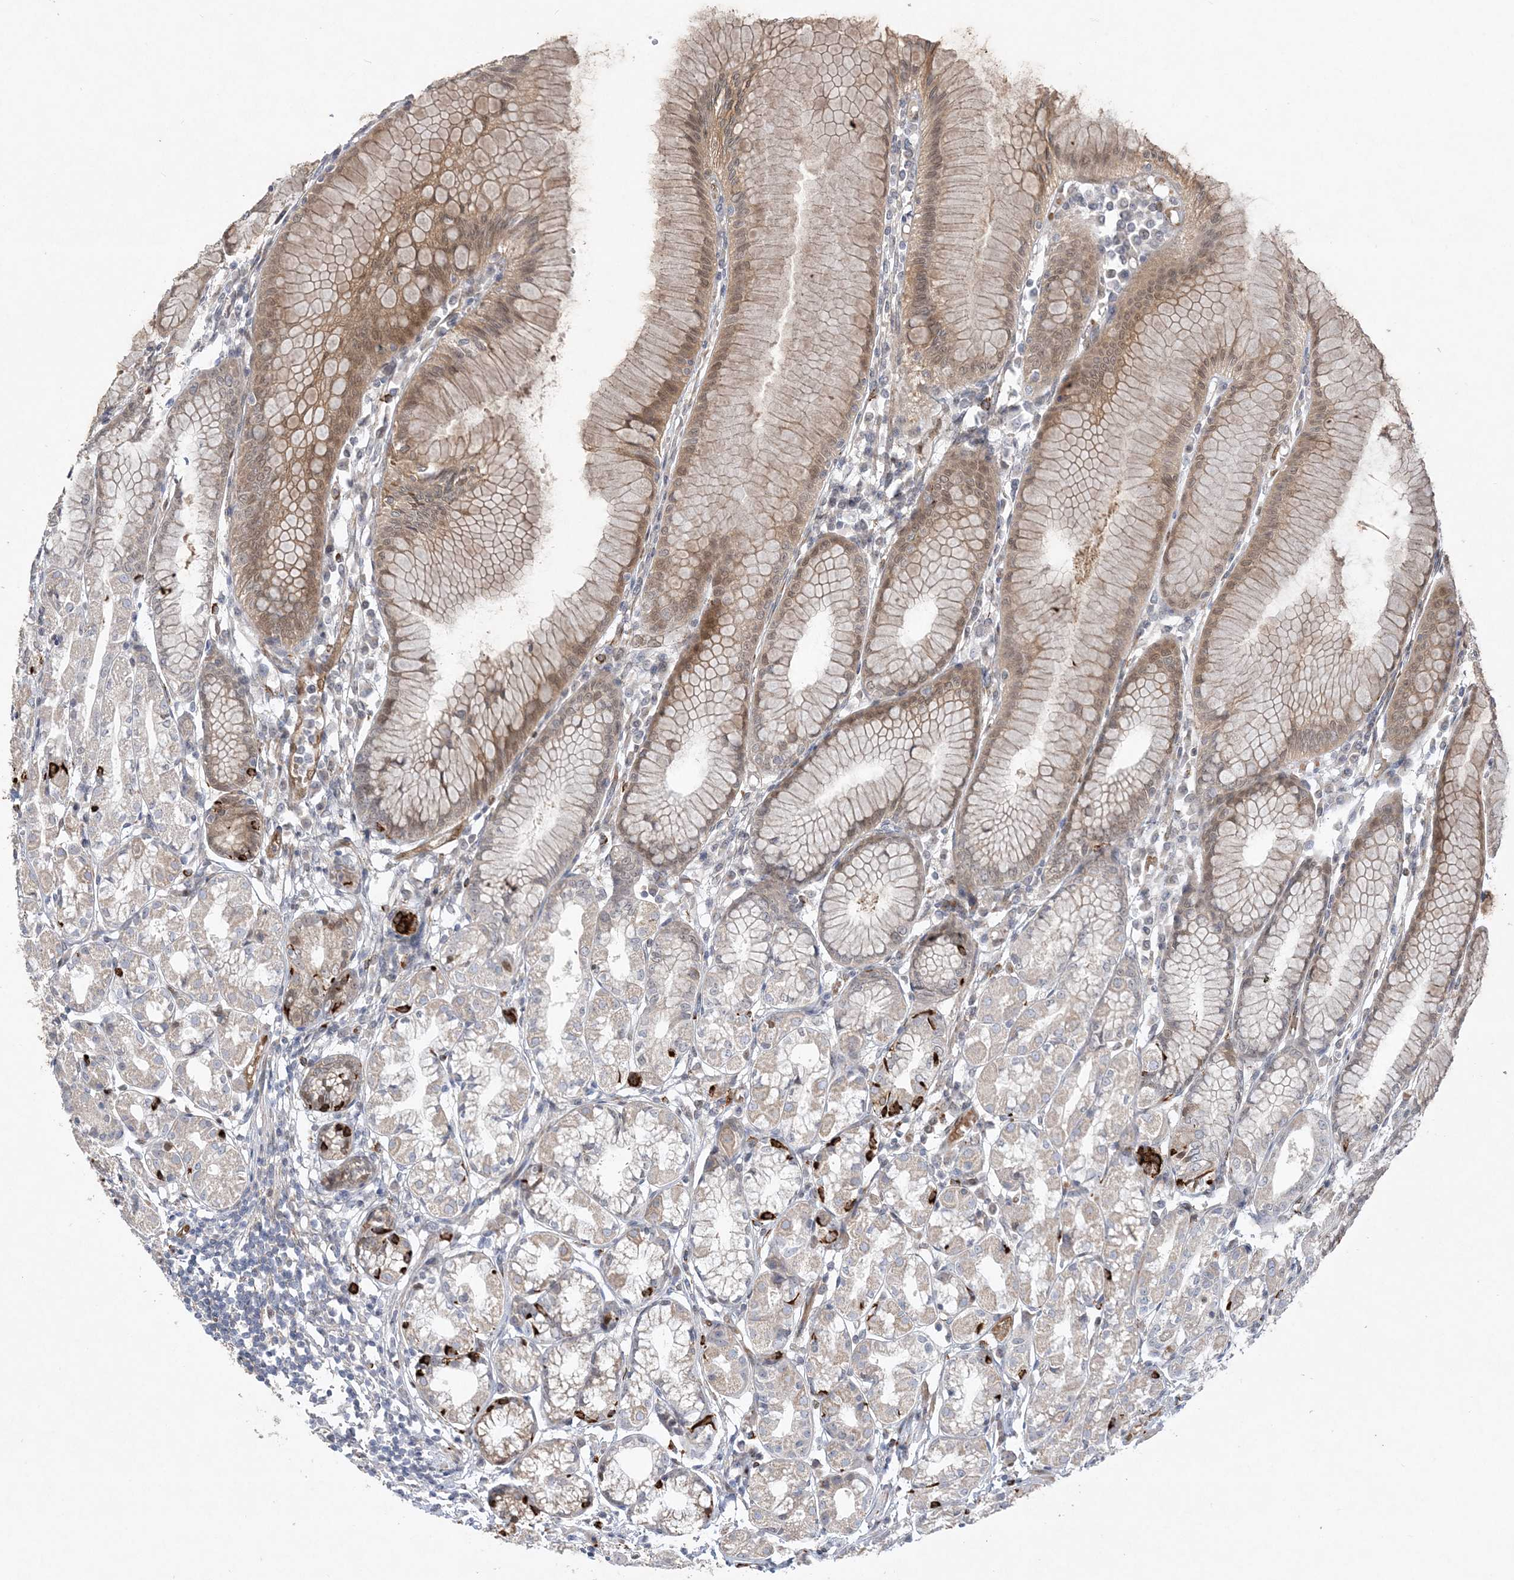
{"staining": {"intensity": "moderate", "quantity": "<25%", "location": "cytoplasmic/membranous"}, "tissue": "stomach", "cell_type": "Glandular cells", "image_type": "normal", "snomed": [{"axis": "morphology", "description": "Normal tissue, NOS"}, {"axis": "topography", "description": "Stomach"}], "caption": "Immunohistochemical staining of normal stomach shows moderate cytoplasmic/membranous protein staining in approximately <25% of glandular cells.", "gene": "INPP1", "patient": {"sex": "female", "age": 57}}